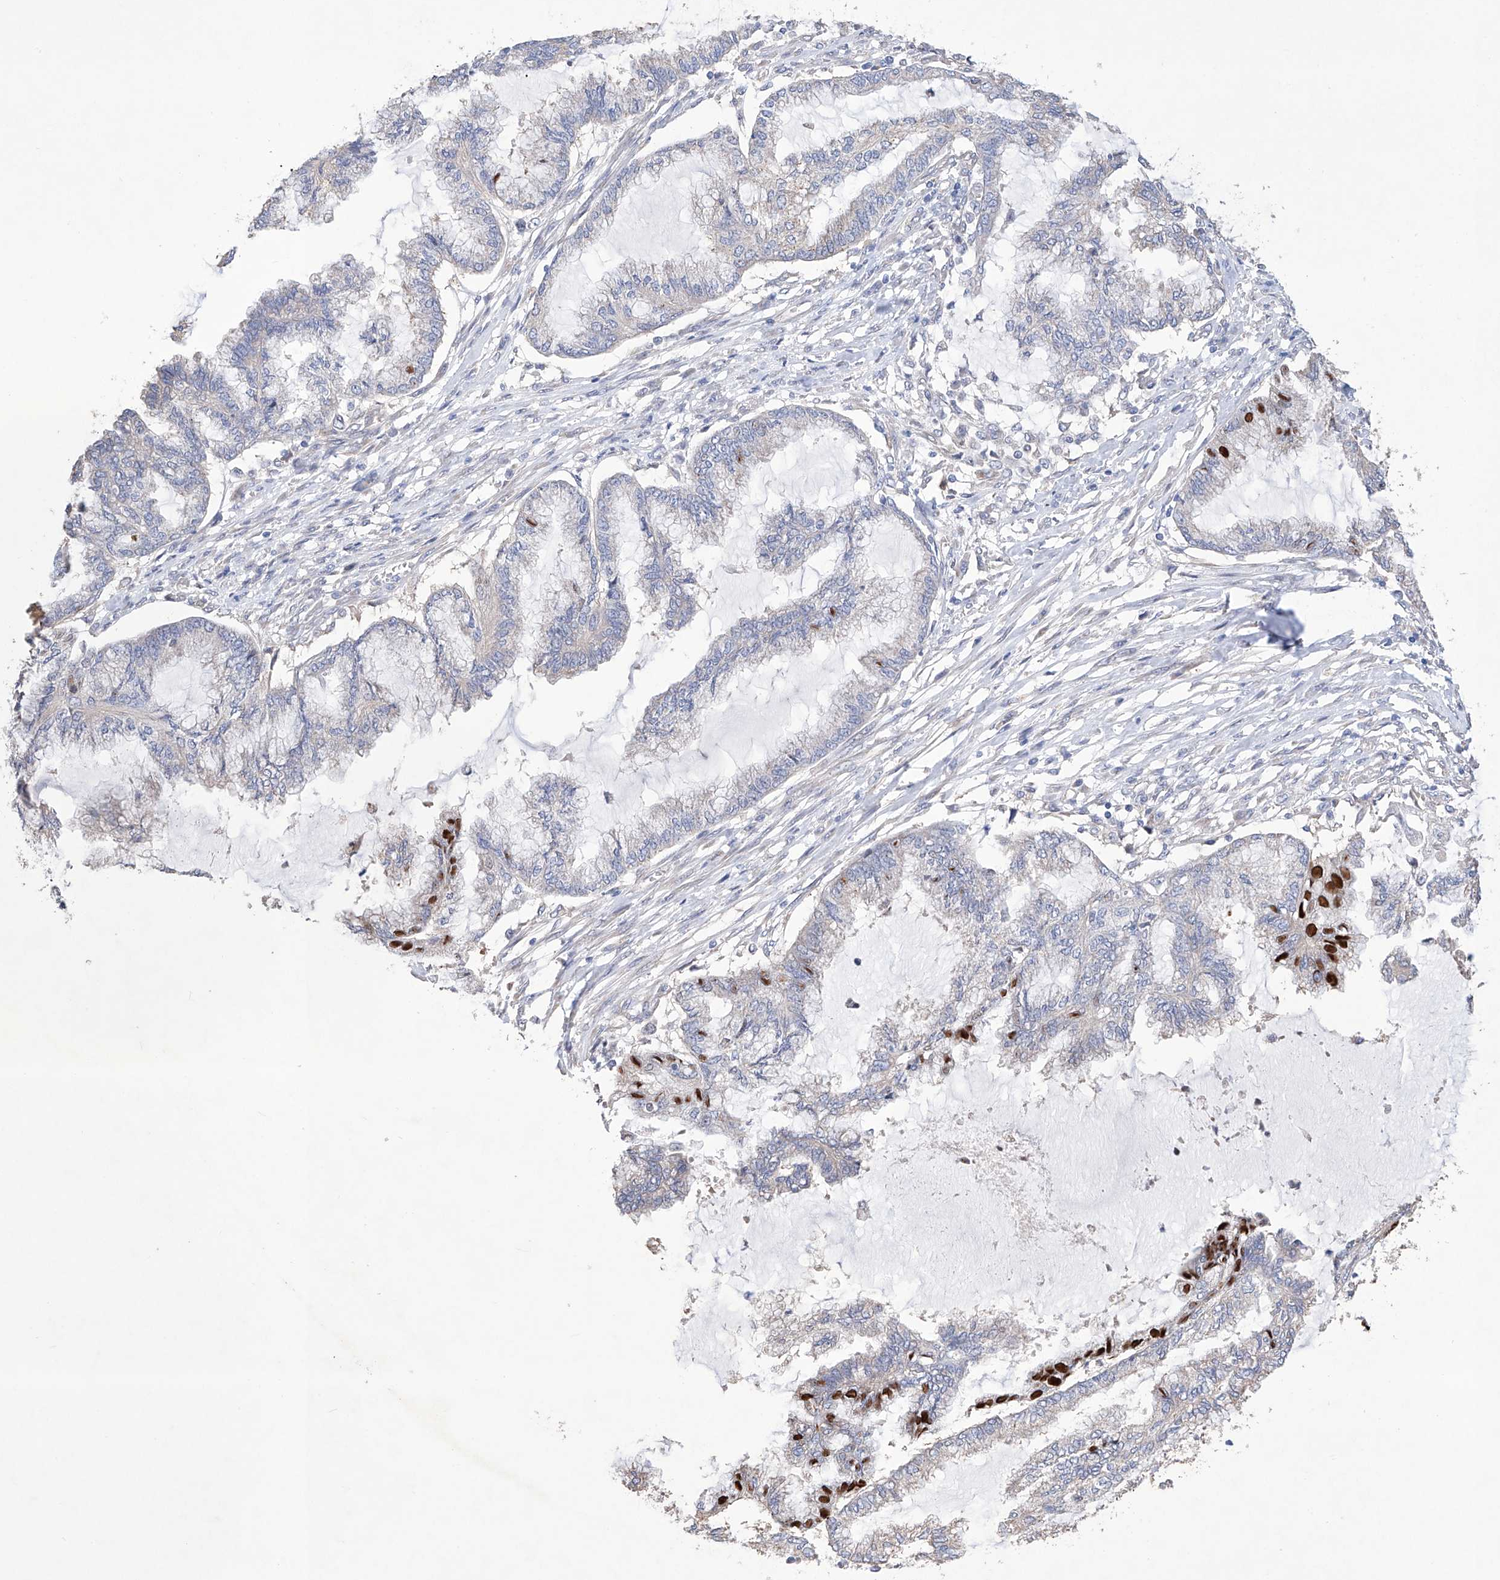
{"staining": {"intensity": "negative", "quantity": "none", "location": "none"}, "tissue": "endometrial cancer", "cell_type": "Tumor cells", "image_type": "cancer", "snomed": [{"axis": "morphology", "description": "Adenocarcinoma, NOS"}, {"axis": "topography", "description": "Endometrium"}], "caption": "This is an IHC image of human endometrial cancer (adenocarcinoma). There is no positivity in tumor cells.", "gene": "AFG1L", "patient": {"sex": "female", "age": 86}}